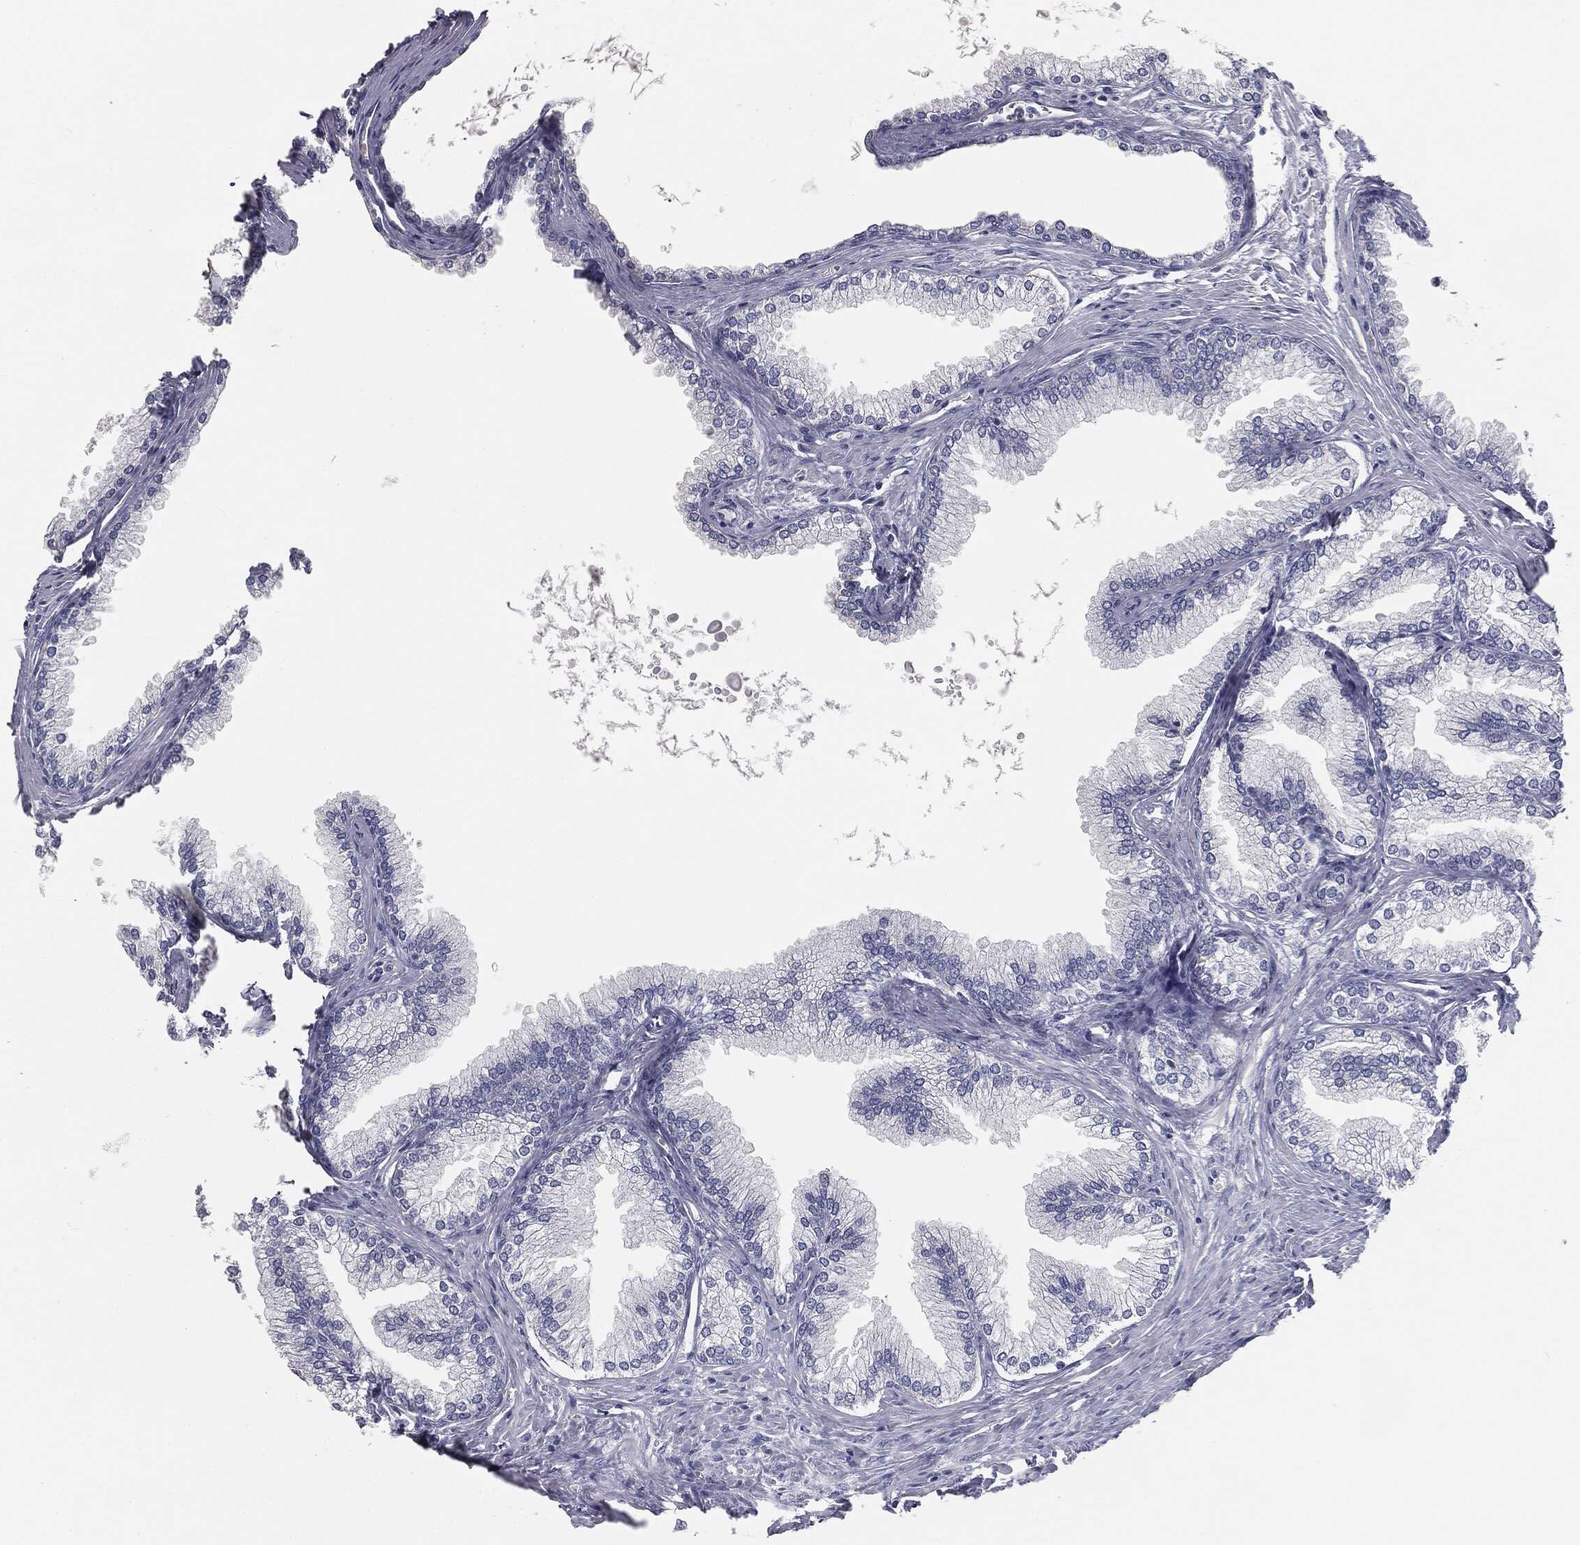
{"staining": {"intensity": "negative", "quantity": "none", "location": "none"}, "tissue": "prostate", "cell_type": "Glandular cells", "image_type": "normal", "snomed": [{"axis": "morphology", "description": "Normal tissue, NOS"}, {"axis": "topography", "description": "Prostate"}], "caption": "Protein analysis of benign prostate exhibits no significant staining in glandular cells.", "gene": "PRAME", "patient": {"sex": "male", "age": 72}}